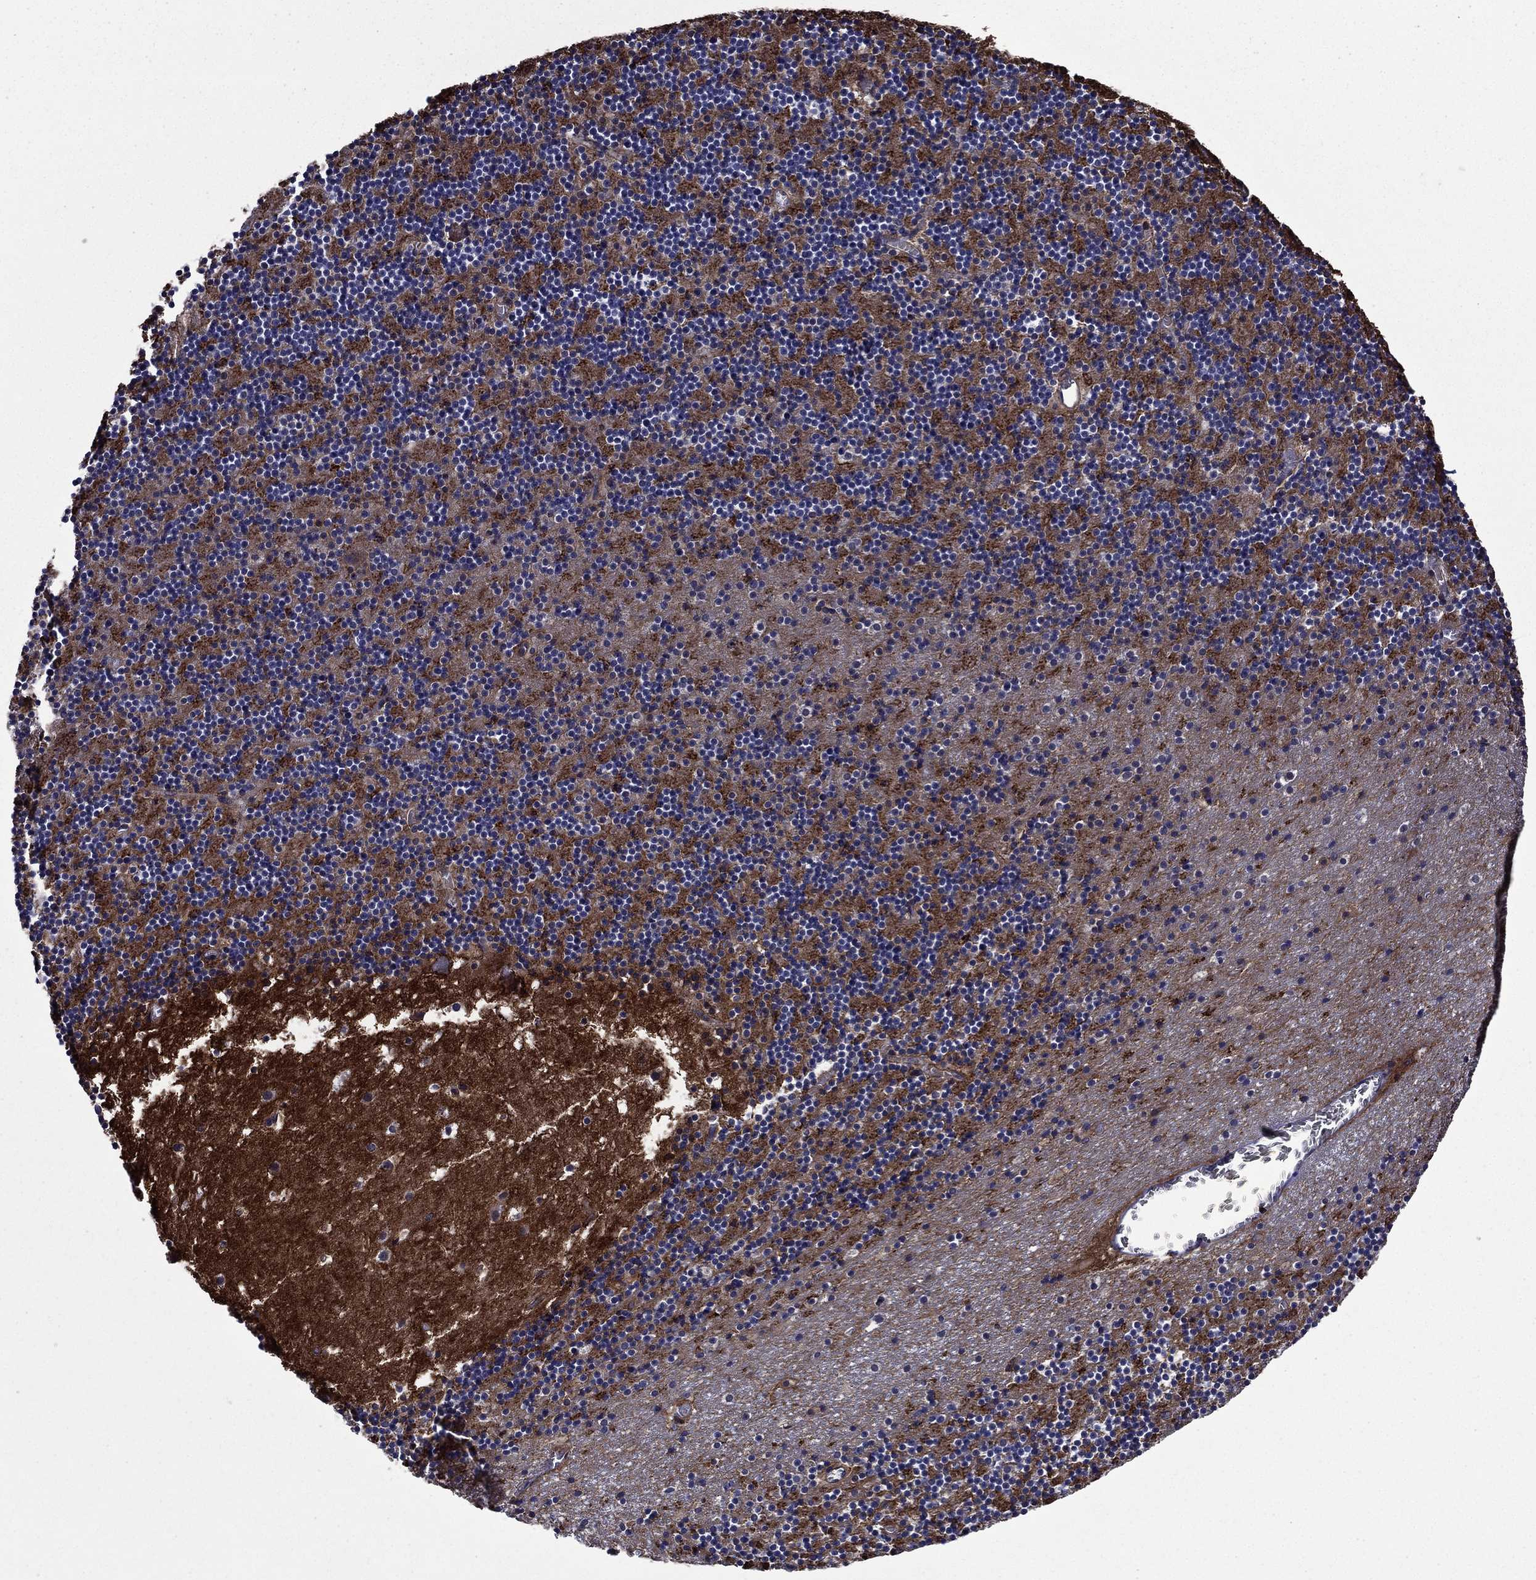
{"staining": {"intensity": "negative", "quantity": "none", "location": "none"}, "tissue": "cerebellum", "cell_type": "Cells in granular layer", "image_type": "normal", "snomed": [{"axis": "morphology", "description": "Normal tissue, NOS"}, {"axis": "topography", "description": "Cerebellum"}], "caption": "Micrograph shows no significant protein staining in cells in granular layer of normal cerebellum.", "gene": "PLPP3", "patient": {"sex": "male", "age": 37}}